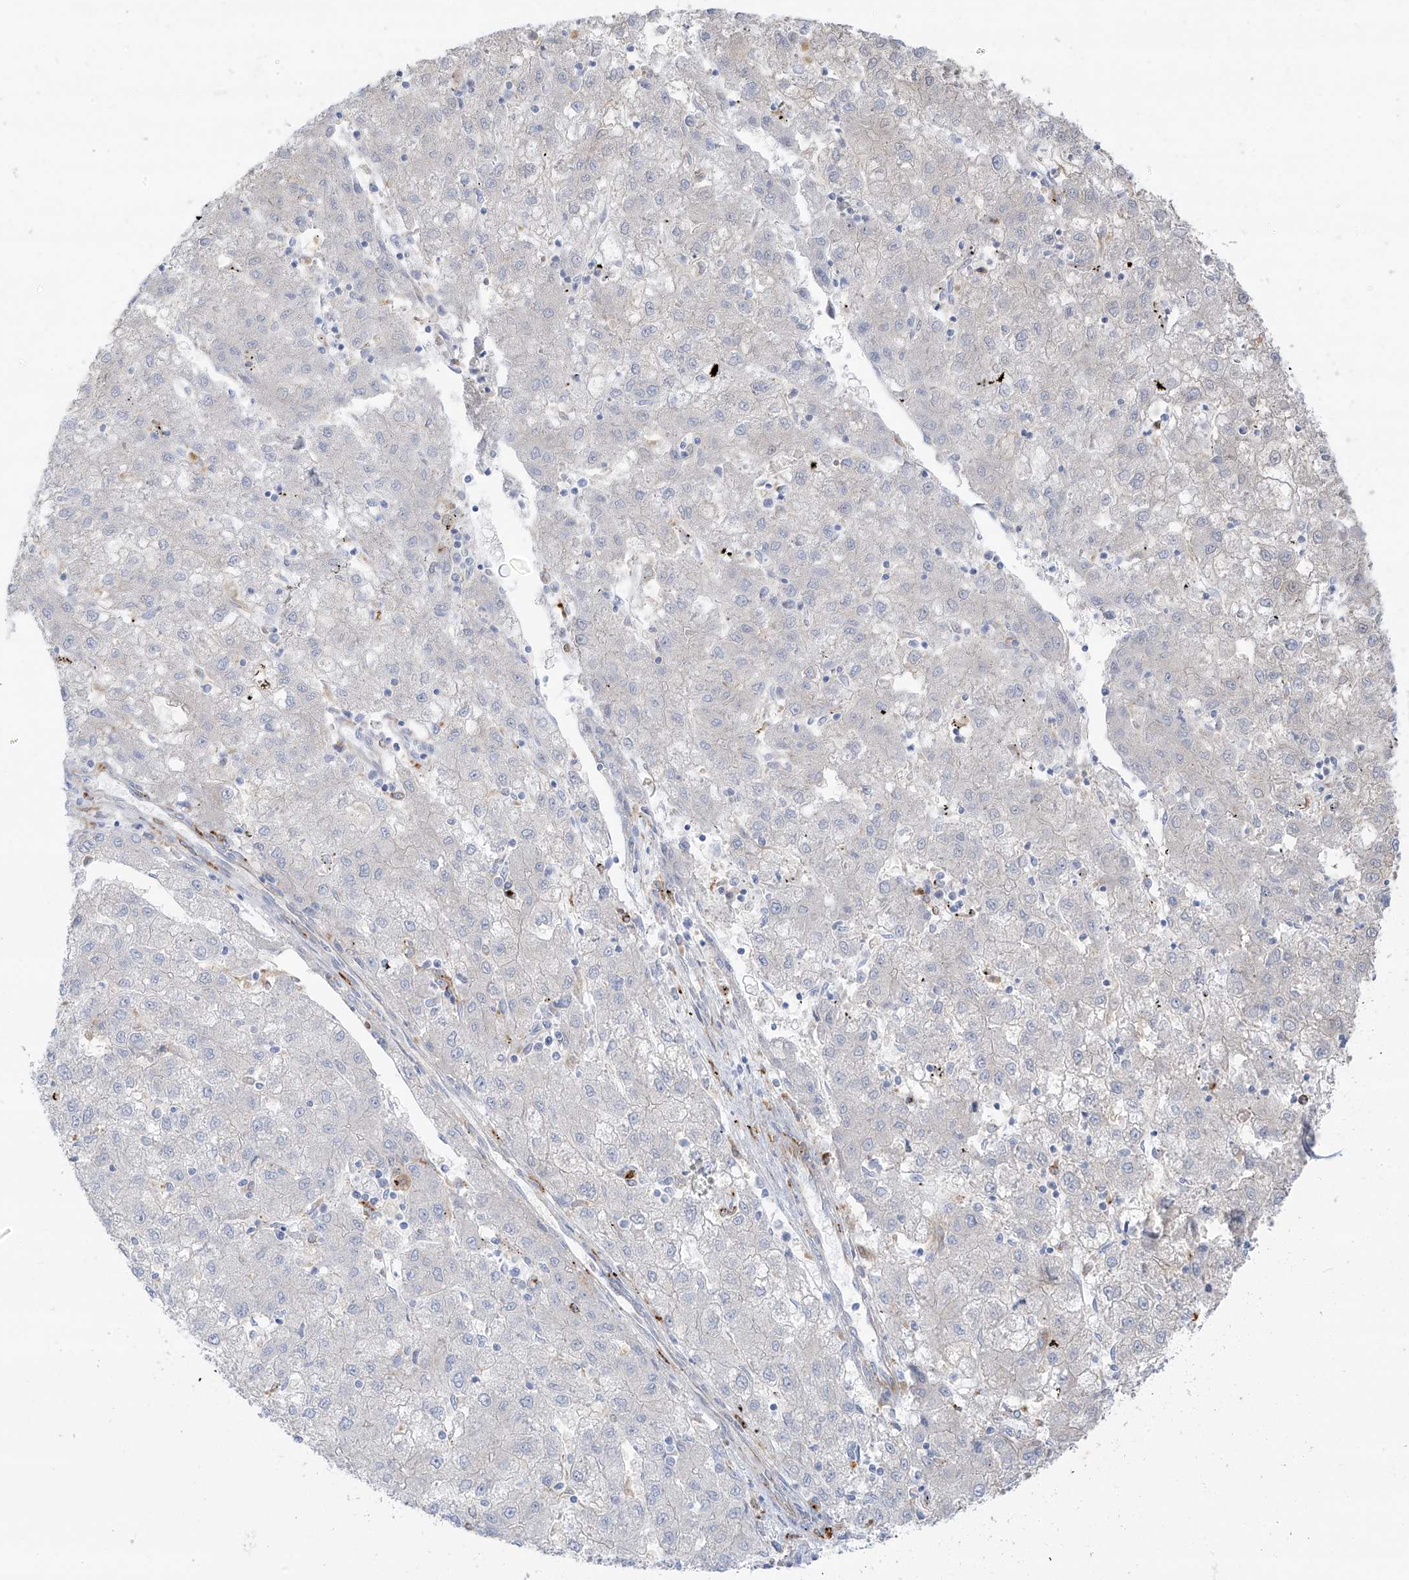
{"staining": {"intensity": "negative", "quantity": "none", "location": "none"}, "tissue": "liver cancer", "cell_type": "Tumor cells", "image_type": "cancer", "snomed": [{"axis": "morphology", "description": "Carcinoma, Hepatocellular, NOS"}, {"axis": "topography", "description": "Liver"}], "caption": "This is an IHC photomicrograph of liver hepatocellular carcinoma. There is no expression in tumor cells.", "gene": "TAL2", "patient": {"sex": "male", "age": 72}}